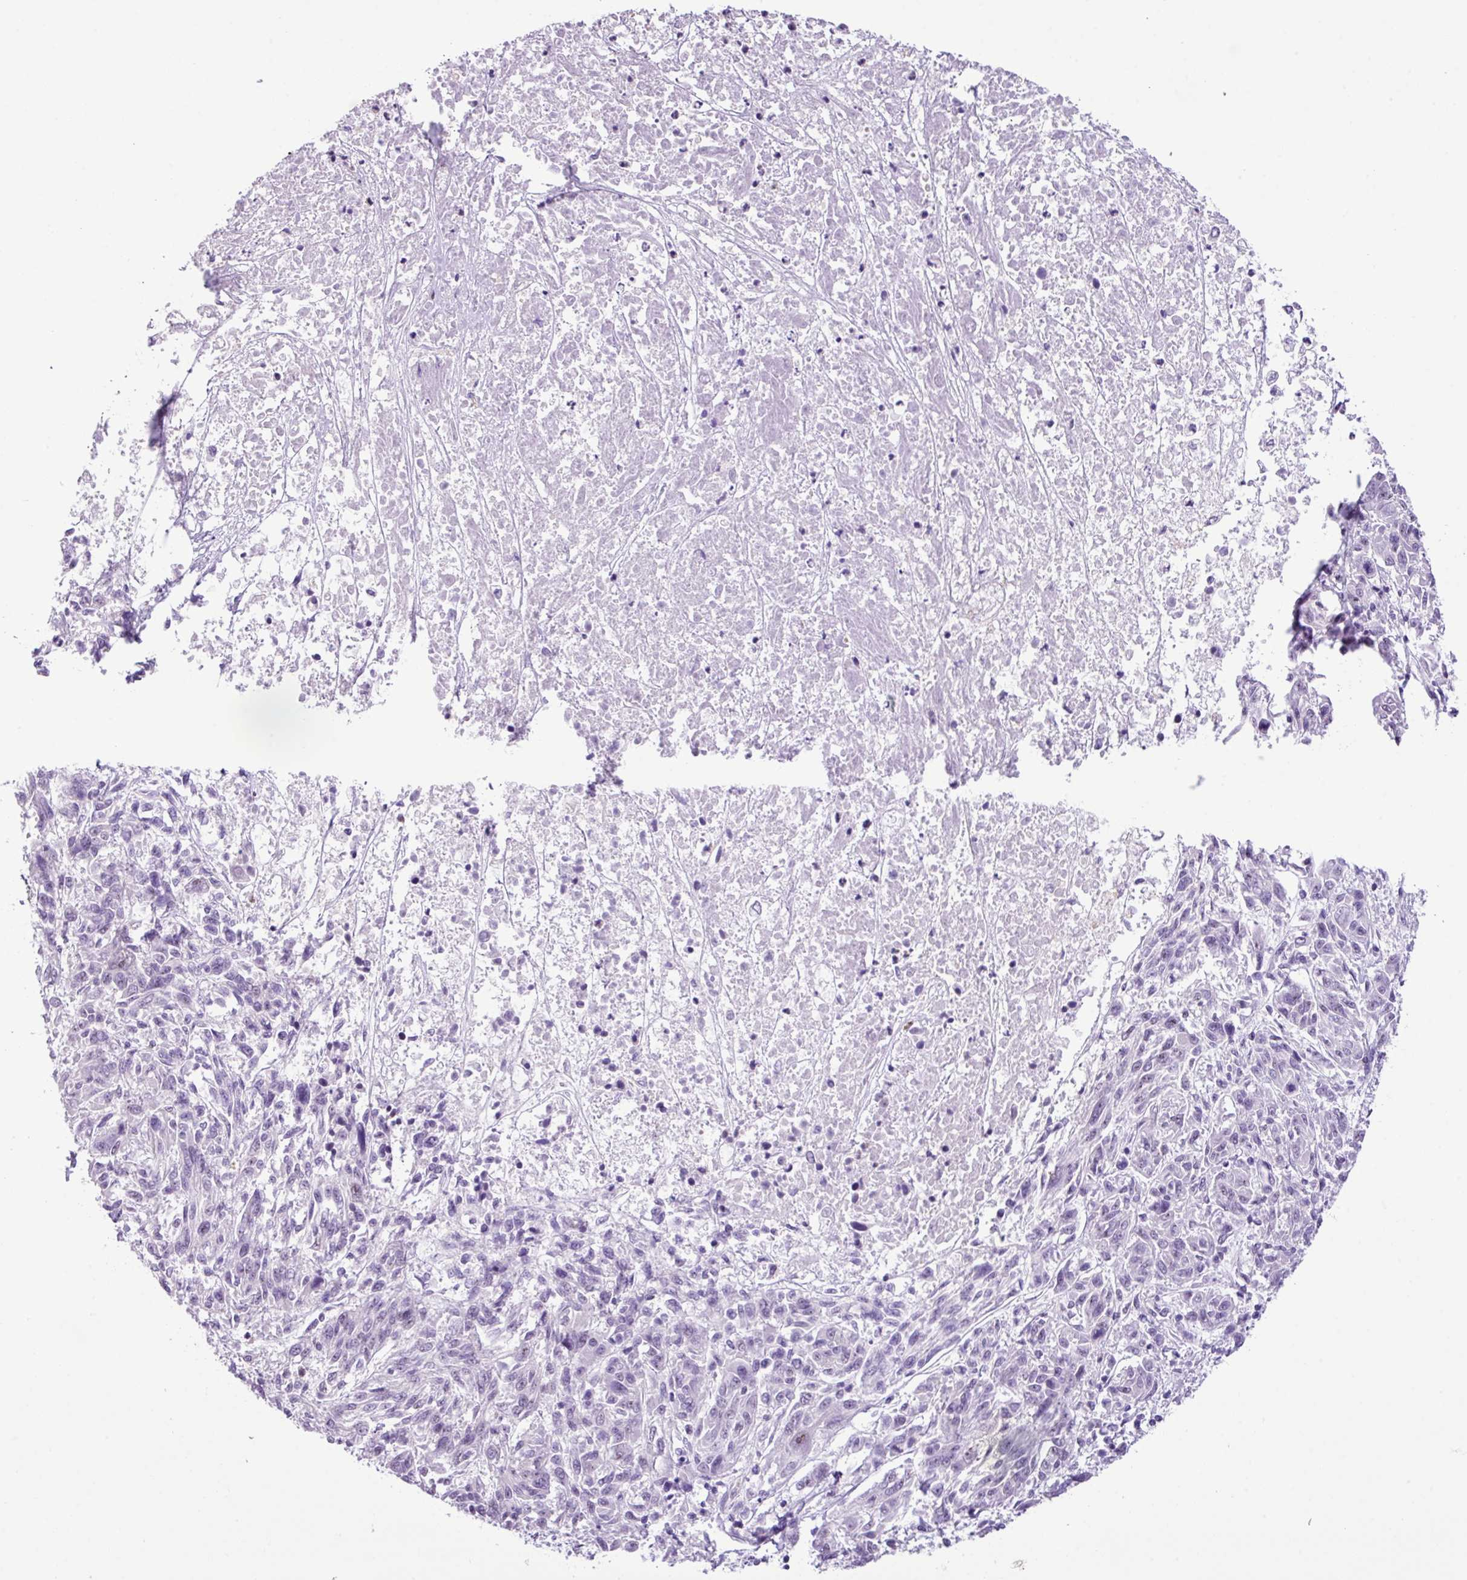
{"staining": {"intensity": "weak", "quantity": "<25%", "location": "nuclear"}, "tissue": "melanoma", "cell_type": "Tumor cells", "image_type": "cancer", "snomed": [{"axis": "morphology", "description": "Malignant melanoma, NOS"}, {"axis": "topography", "description": "Skin"}], "caption": "This image is of melanoma stained with immunohistochemistry (IHC) to label a protein in brown with the nuclei are counter-stained blue. There is no expression in tumor cells.", "gene": "YLPM1", "patient": {"sex": "male", "age": 53}}